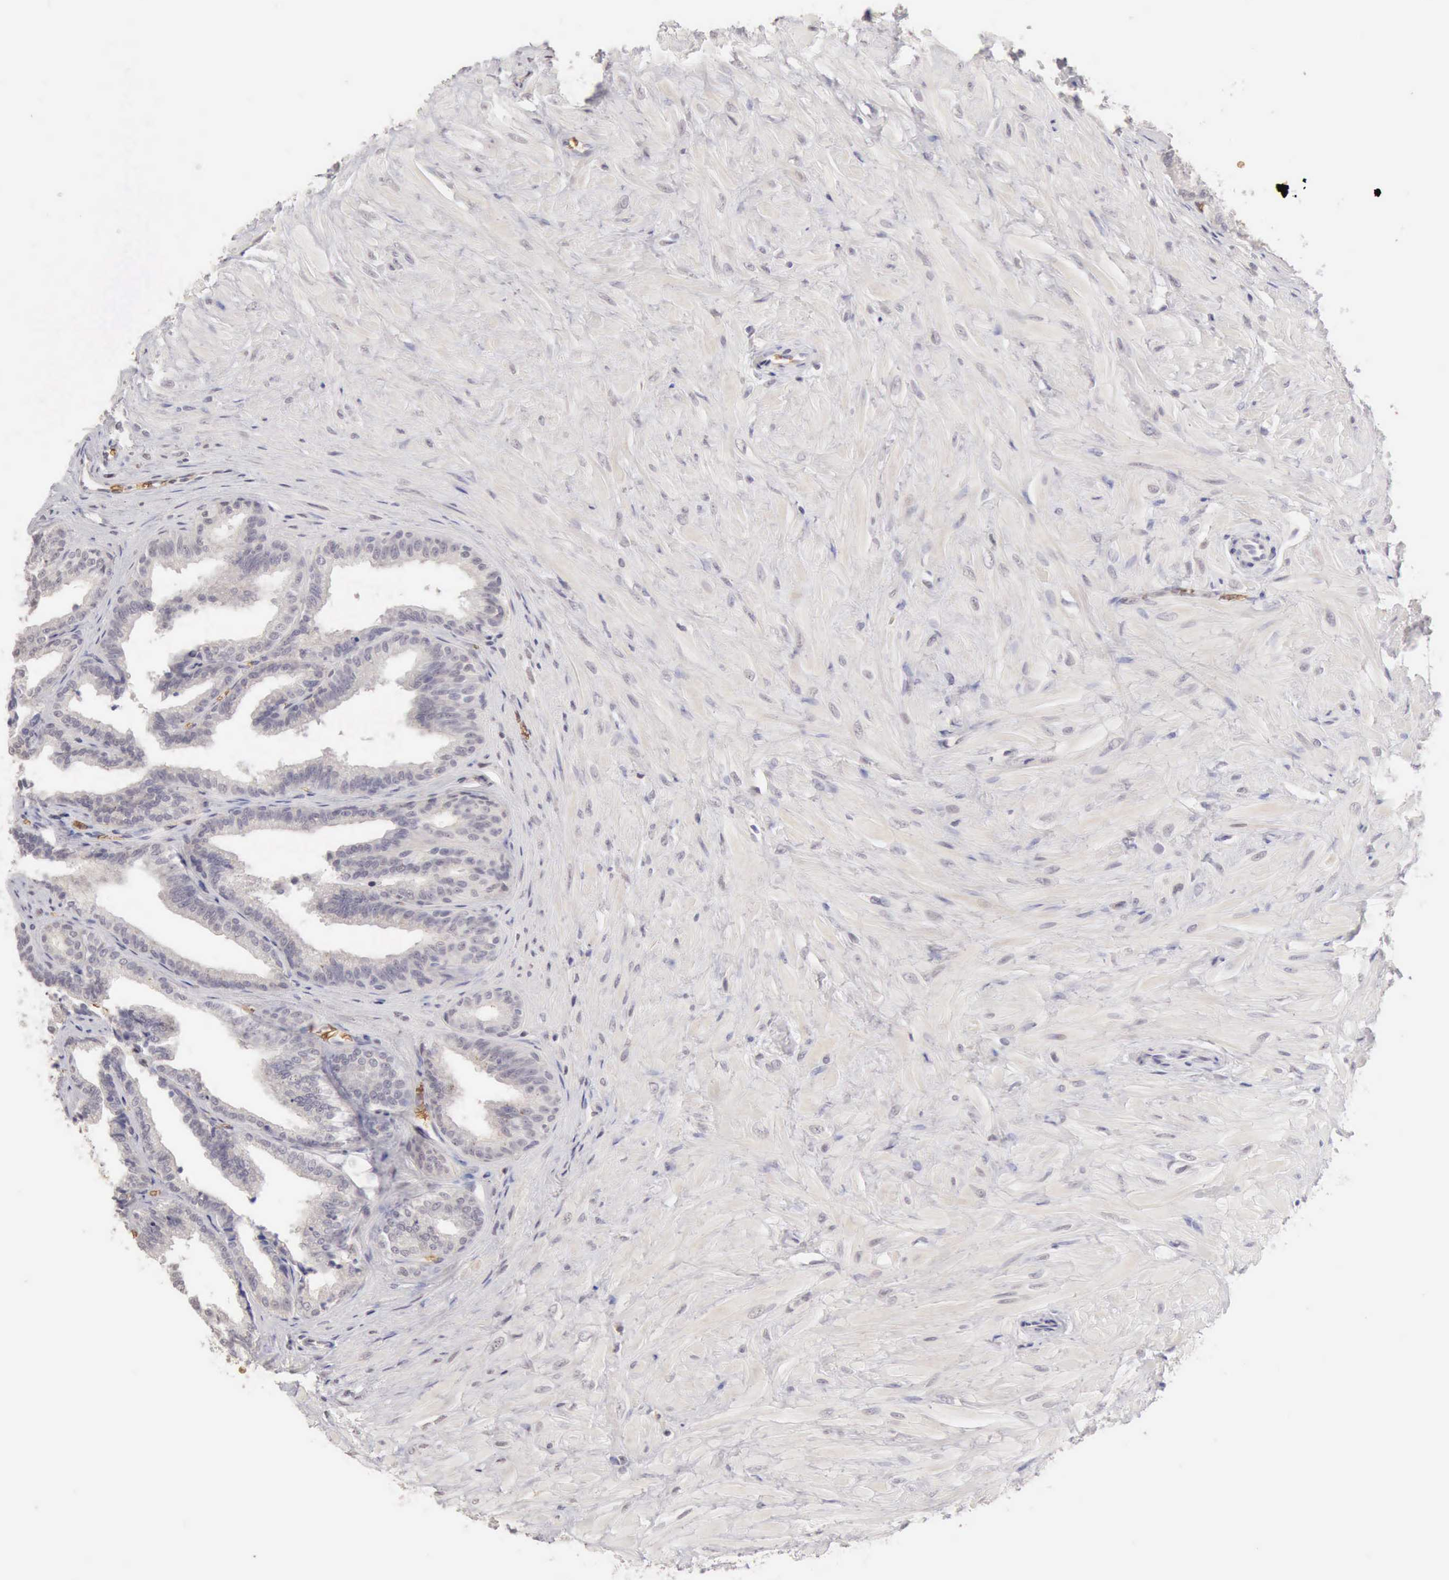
{"staining": {"intensity": "negative", "quantity": "none", "location": "none"}, "tissue": "seminal vesicle", "cell_type": "Glandular cells", "image_type": "normal", "snomed": [{"axis": "morphology", "description": "Normal tissue, NOS"}, {"axis": "topography", "description": "Seminal veicle"}], "caption": "IHC of normal human seminal vesicle shows no positivity in glandular cells. The staining was performed using DAB to visualize the protein expression in brown, while the nuclei were stained in blue with hematoxylin (Magnification: 20x).", "gene": "CFI", "patient": {"sex": "male", "age": 26}}